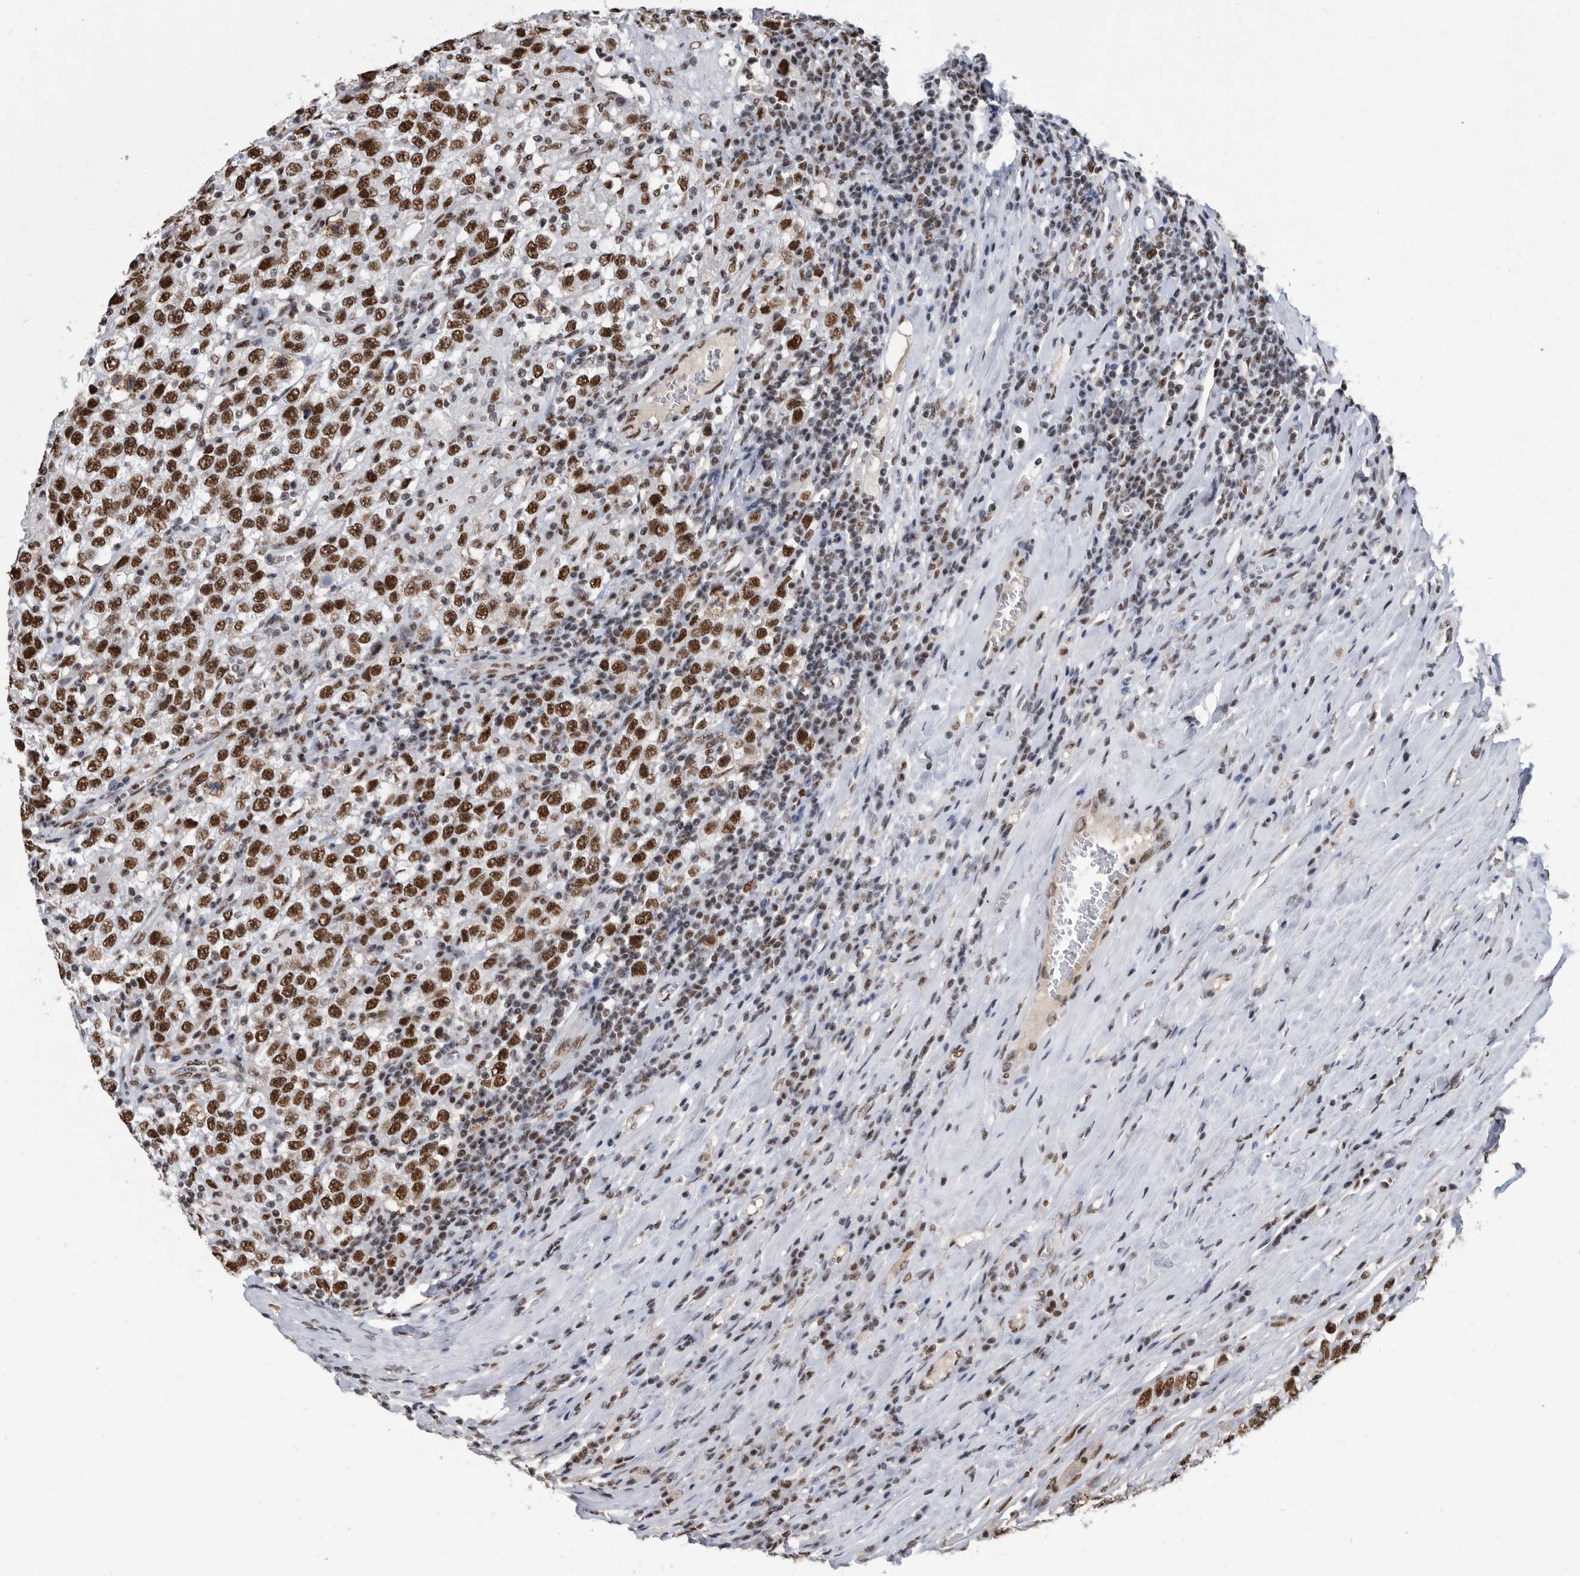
{"staining": {"intensity": "strong", "quantity": ">75%", "location": "nuclear"}, "tissue": "testis cancer", "cell_type": "Tumor cells", "image_type": "cancer", "snomed": [{"axis": "morphology", "description": "Seminoma, NOS"}, {"axis": "topography", "description": "Testis"}], "caption": "A high-resolution histopathology image shows IHC staining of seminoma (testis), which exhibits strong nuclear positivity in about >75% of tumor cells.", "gene": "SF3A1", "patient": {"sex": "male", "age": 41}}